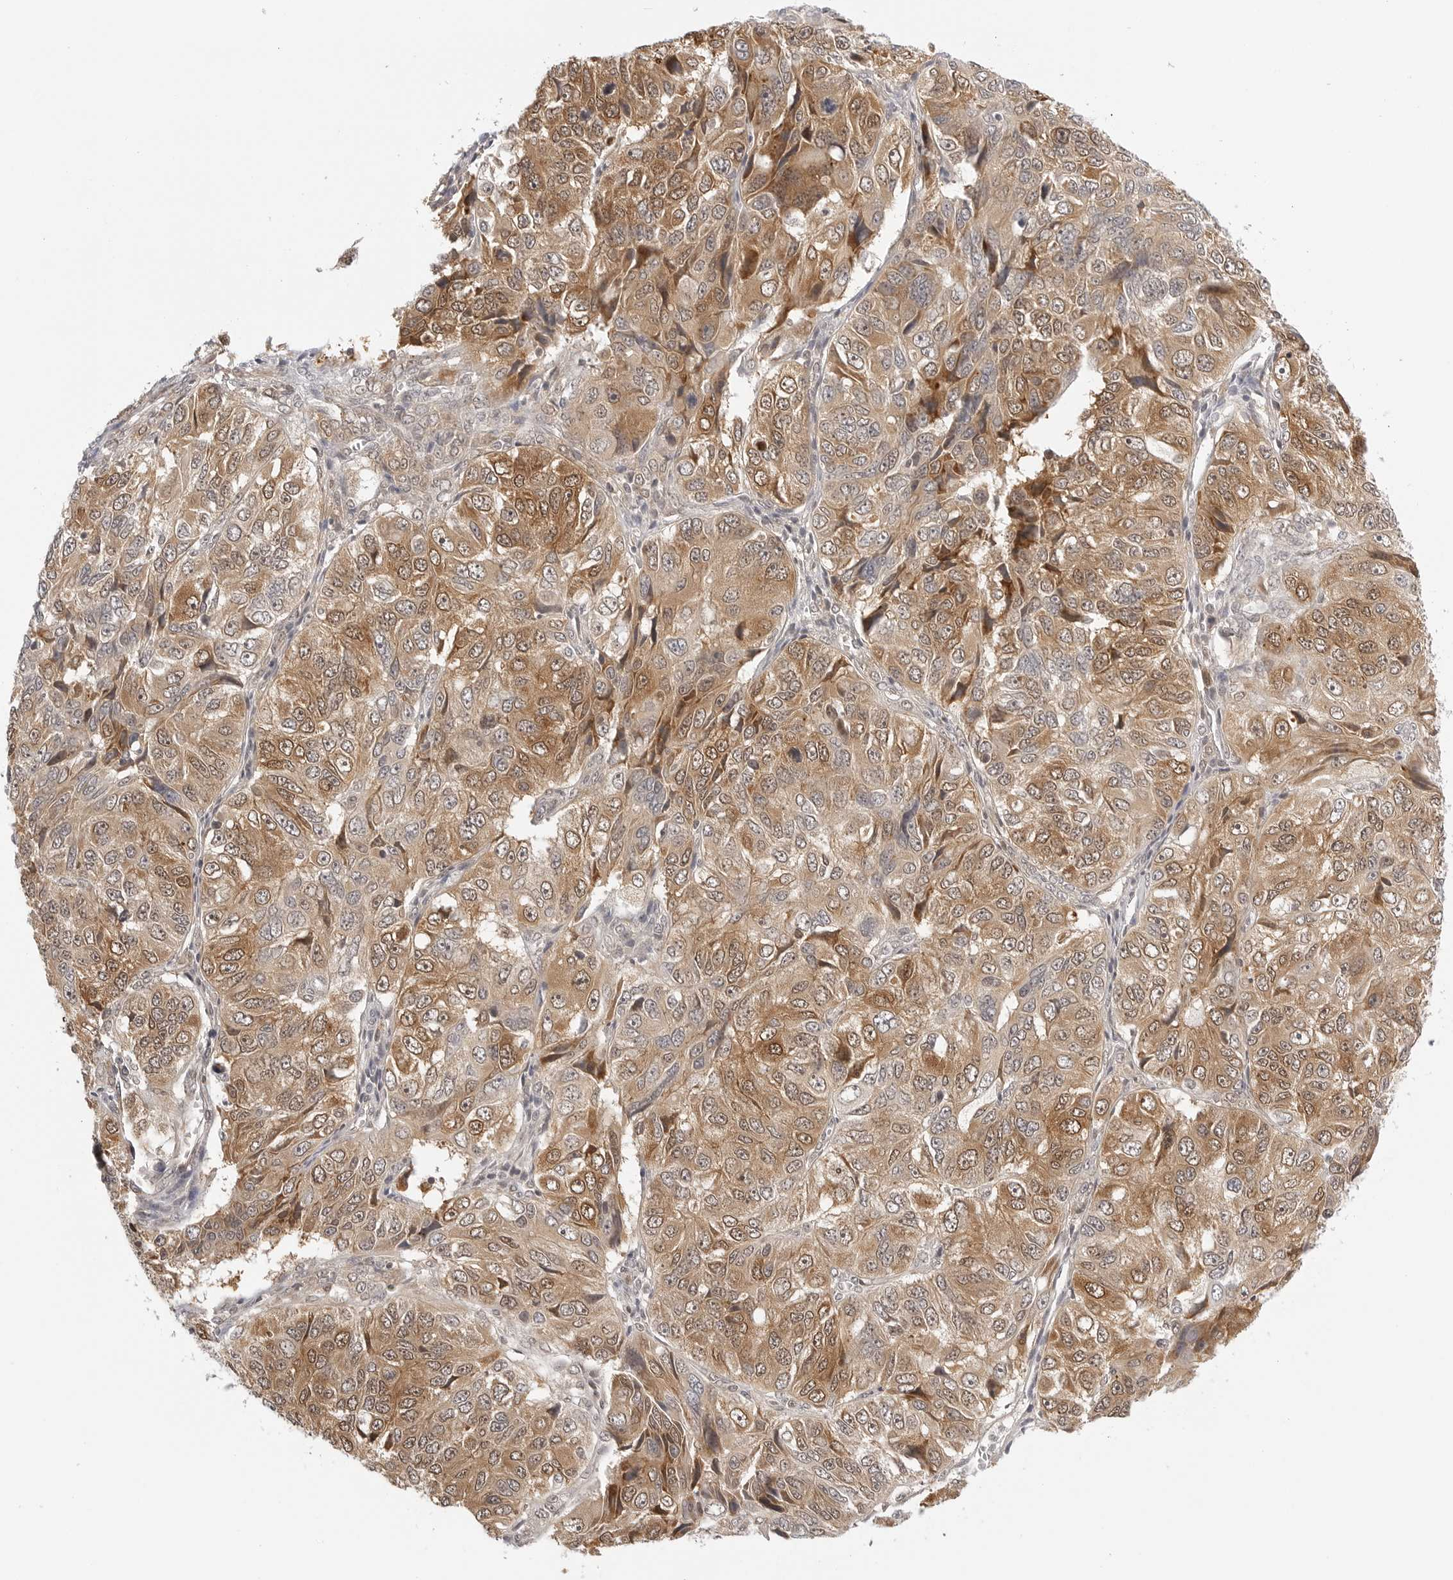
{"staining": {"intensity": "moderate", "quantity": ">75%", "location": "cytoplasmic/membranous,nuclear"}, "tissue": "ovarian cancer", "cell_type": "Tumor cells", "image_type": "cancer", "snomed": [{"axis": "morphology", "description": "Carcinoma, endometroid"}, {"axis": "topography", "description": "Ovary"}], "caption": "Immunohistochemical staining of endometroid carcinoma (ovarian) demonstrates medium levels of moderate cytoplasmic/membranous and nuclear expression in about >75% of tumor cells. Using DAB (brown) and hematoxylin (blue) stains, captured at high magnification using brightfield microscopy.", "gene": "TCP1", "patient": {"sex": "female", "age": 51}}